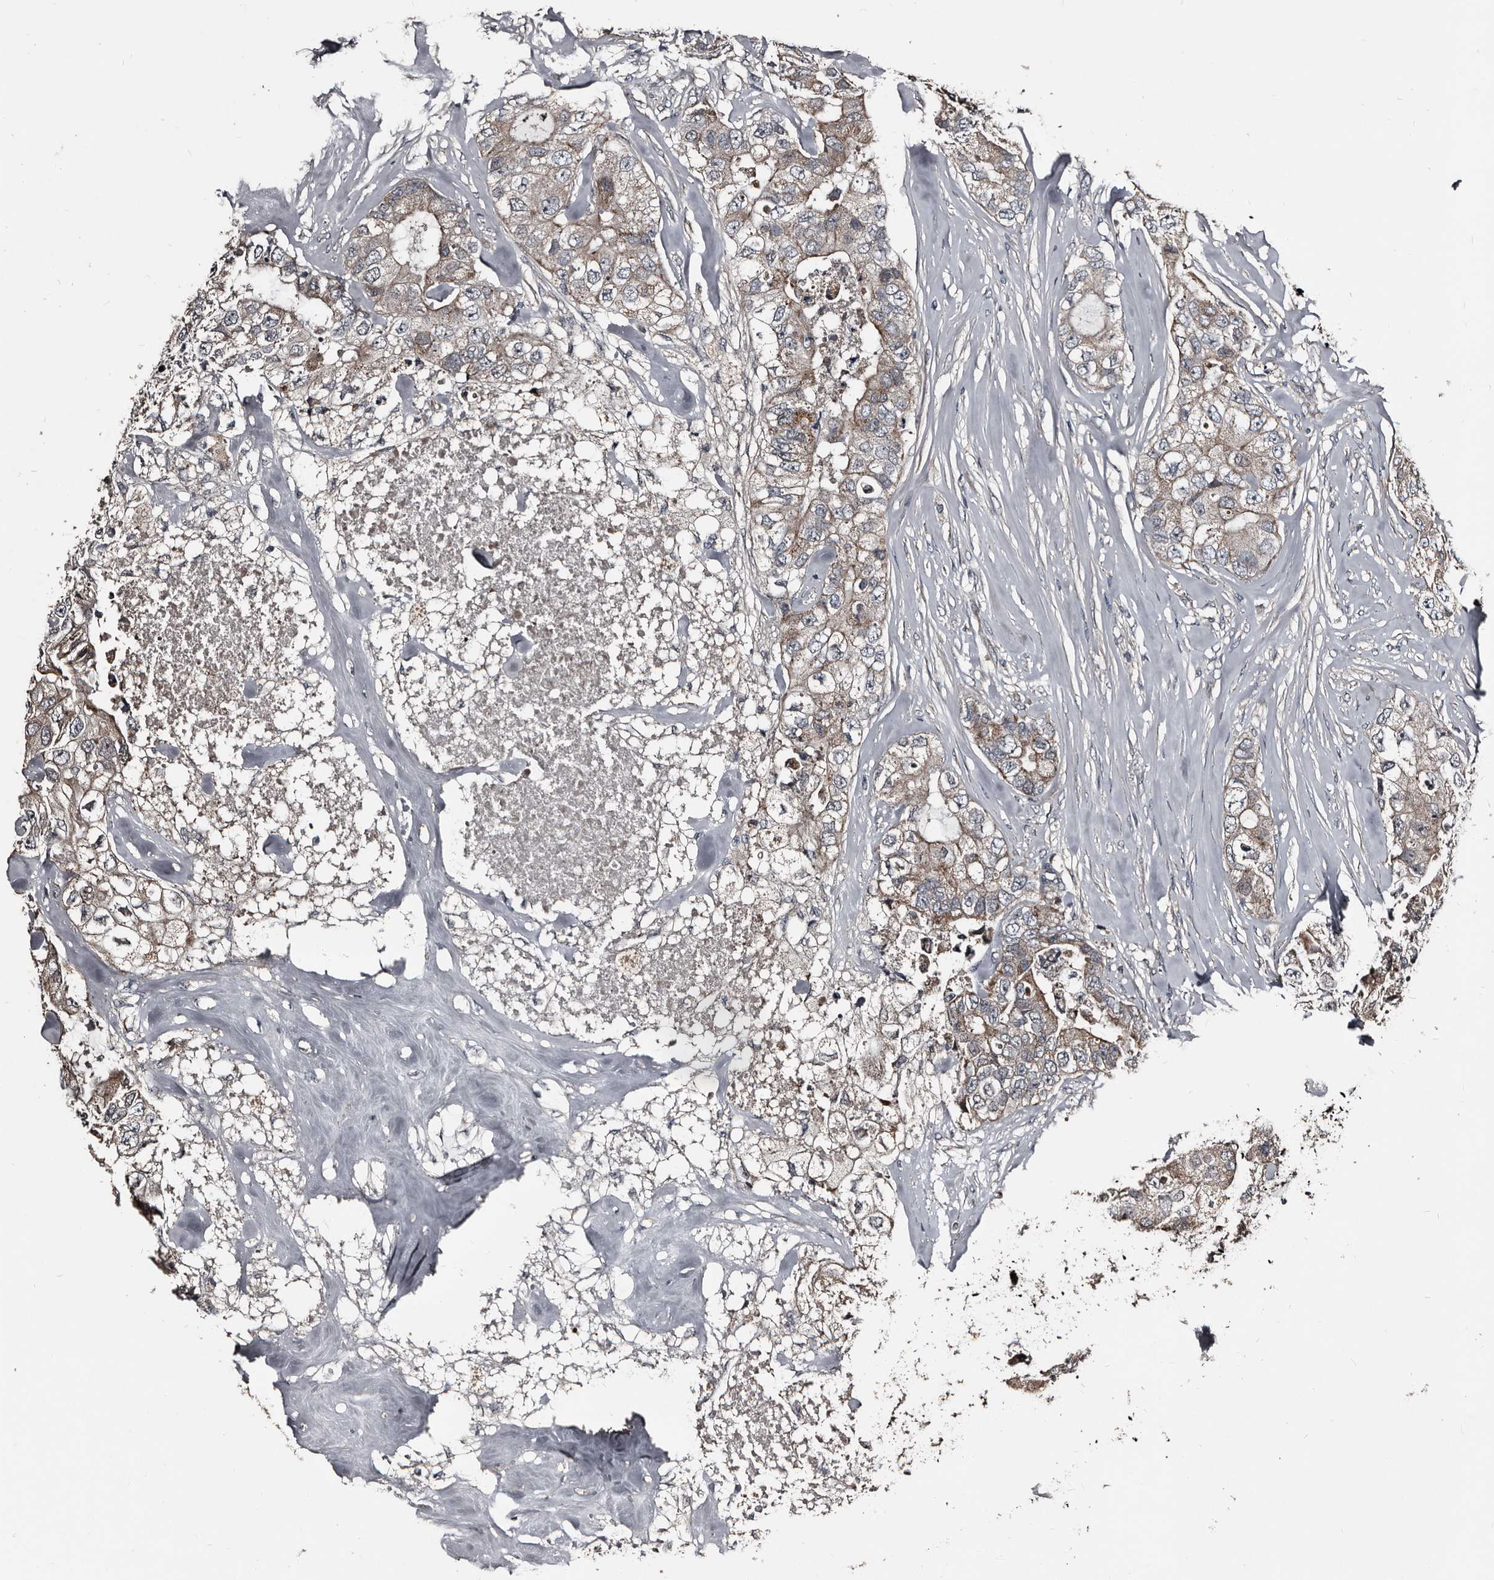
{"staining": {"intensity": "weak", "quantity": "25%-75%", "location": "cytoplasmic/membranous"}, "tissue": "breast cancer", "cell_type": "Tumor cells", "image_type": "cancer", "snomed": [{"axis": "morphology", "description": "Duct carcinoma"}, {"axis": "topography", "description": "Breast"}], "caption": "An image of human breast cancer (invasive ductal carcinoma) stained for a protein shows weak cytoplasmic/membranous brown staining in tumor cells.", "gene": "DHPS", "patient": {"sex": "female", "age": 62}}